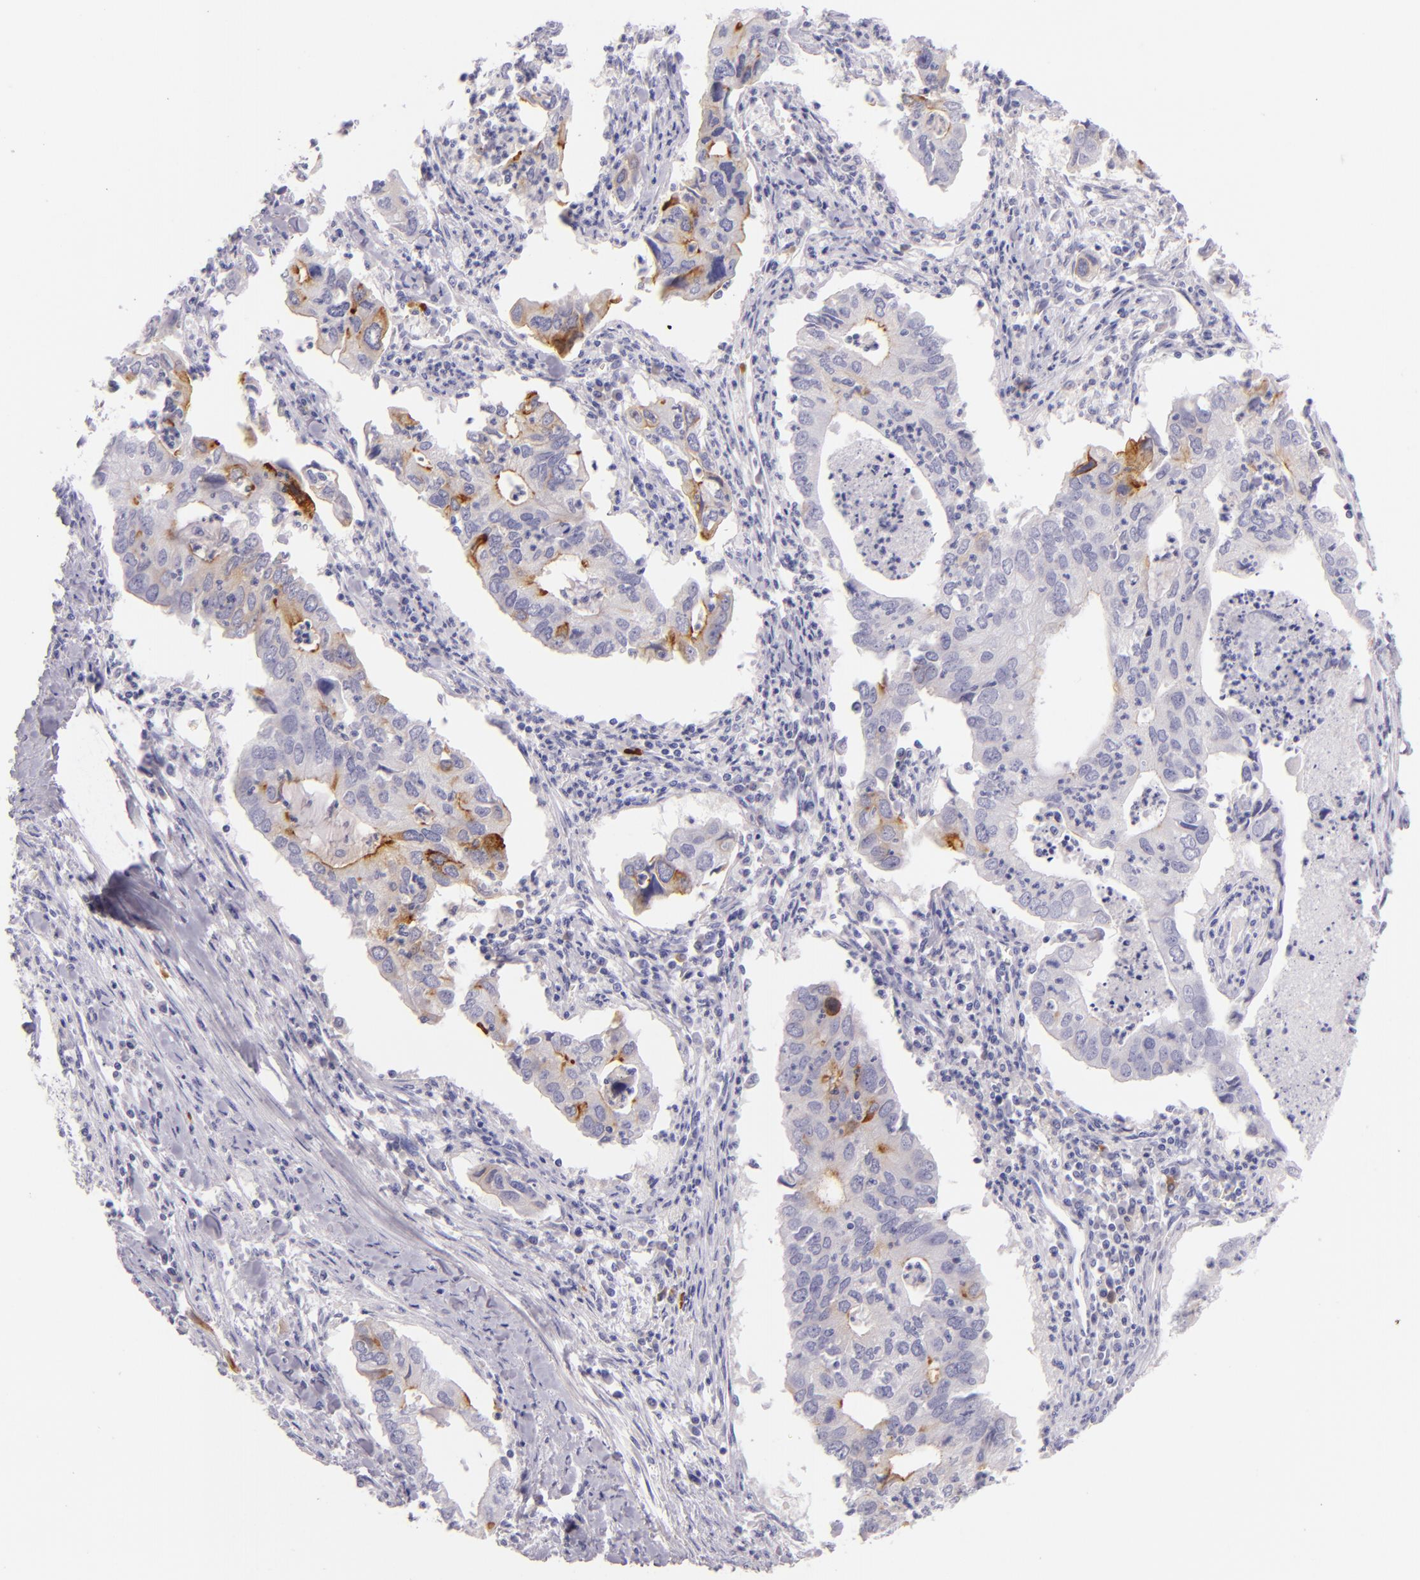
{"staining": {"intensity": "moderate", "quantity": "<25%", "location": "cytoplasmic/membranous"}, "tissue": "lung cancer", "cell_type": "Tumor cells", "image_type": "cancer", "snomed": [{"axis": "morphology", "description": "Adenocarcinoma, NOS"}, {"axis": "topography", "description": "Lung"}], "caption": "The photomicrograph exhibits immunohistochemical staining of lung adenocarcinoma. There is moderate cytoplasmic/membranous positivity is seen in approximately <25% of tumor cells.", "gene": "ICAM1", "patient": {"sex": "male", "age": 48}}